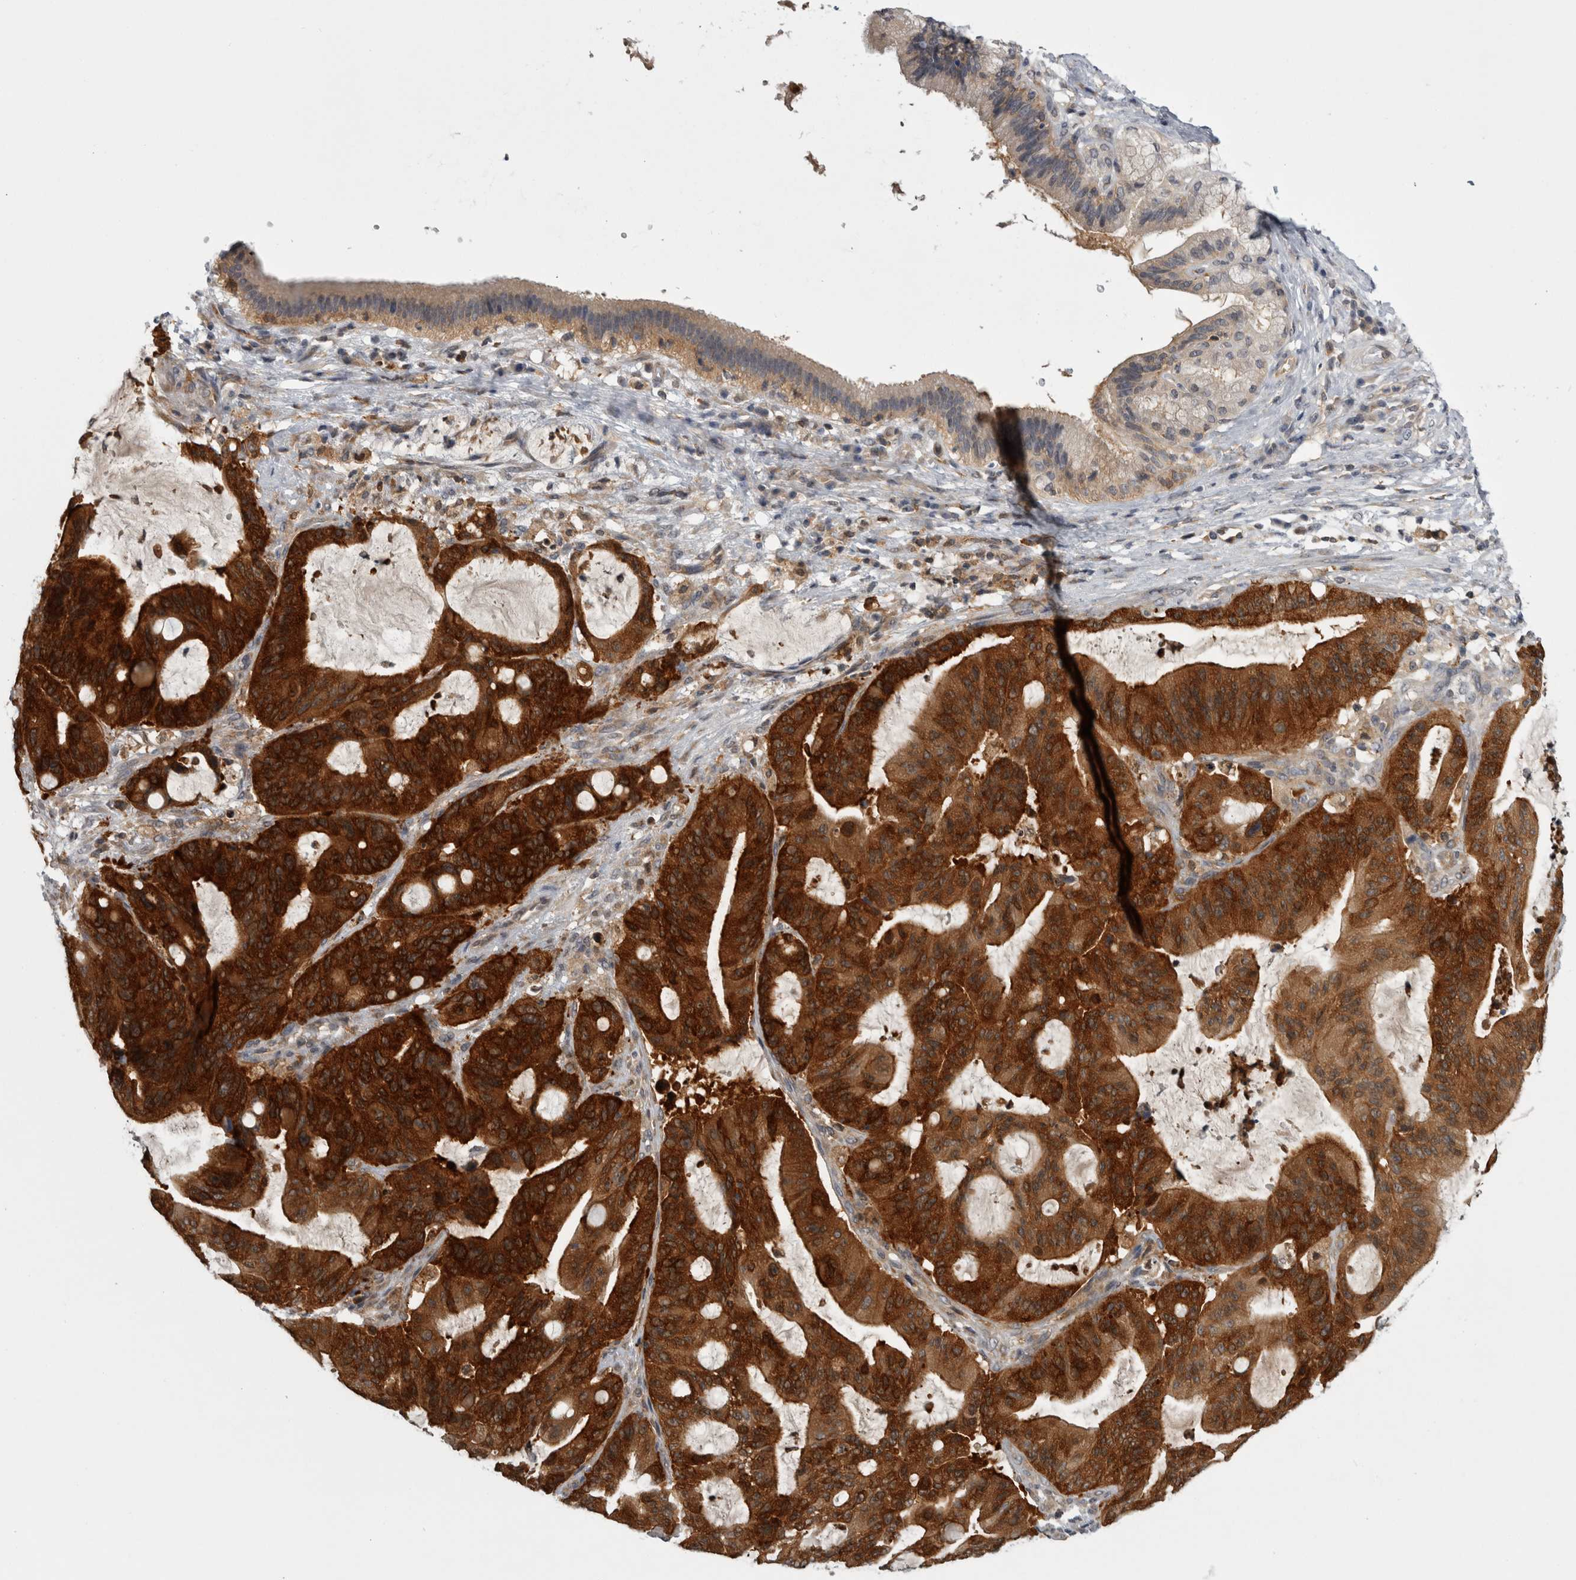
{"staining": {"intensity": "strong", "quantity": ">75%", "location": "cytoplasmic/membranous"}, "tissue": "liver cancer", "cell_type": "Tumor cells", "image_type": "cancer", "snomed": [{"axis": "morphology", "description": "Normal tissue, NOS"}, {"axis": "morphology", "description": "Cholangiocarcinoma"}, {"axis": "topography", "description": "Liver"}, {"axis": "topography", "description": "Peripheral nerve tissue"}], "caption": "Immunohistochemistry micrograph of human liver cancer stained for a protein (brown), which shows high levels of strong cytoplasmic/membranous staining in about >75% of tumor cells.", "gene": "CACYBP", "patient": {"sex": "female", "age": 73}}